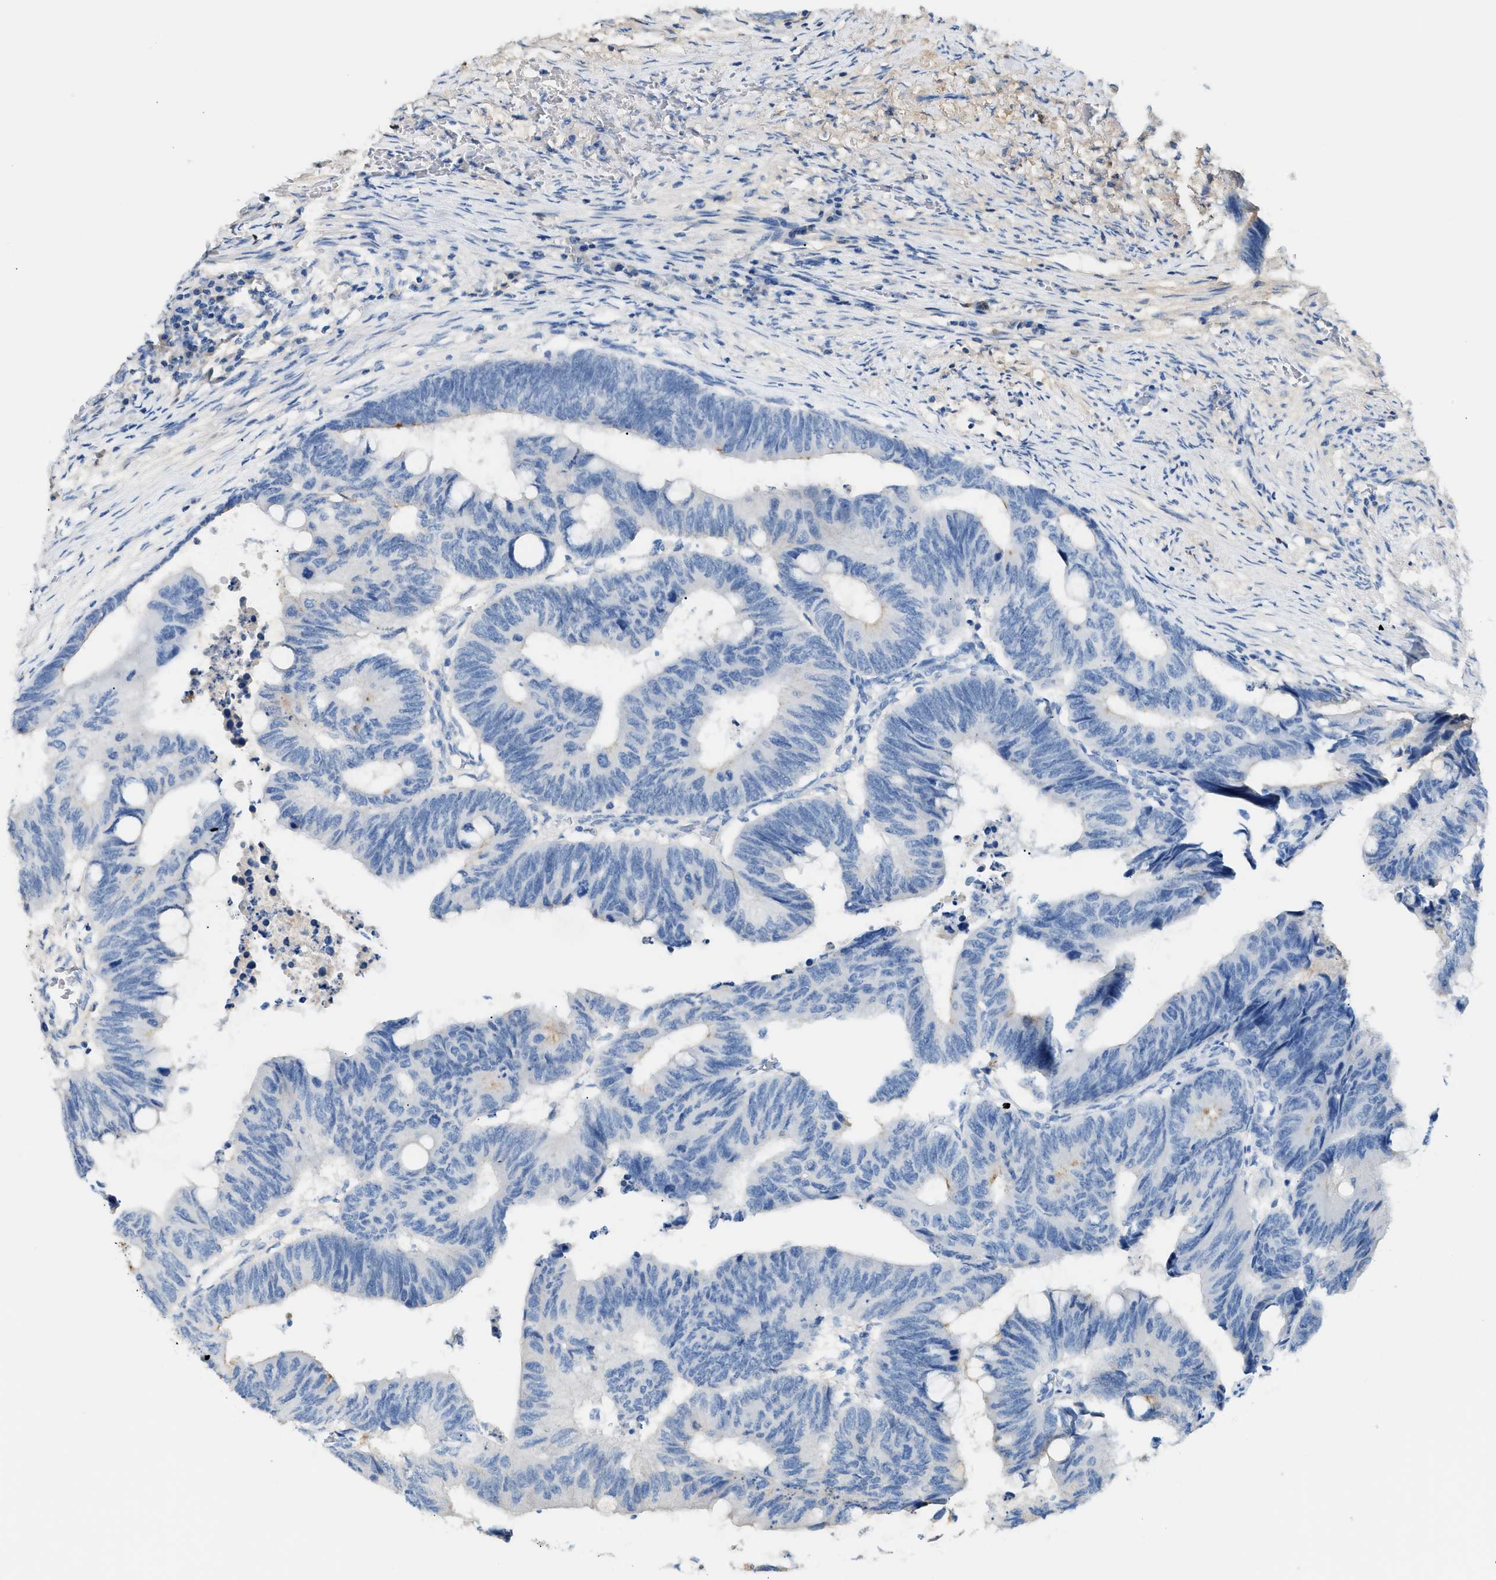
{"staining": {"intensity": "moderate", "quantity": "<25%", "location": "cytoplasmic/membranous"}, "tissue": "colorectal cancer", "cell_type": "Tumor cells", "image_type": "cancer", "snomed": [{"axis": "morphology", "description": "Normal tissue, NOS"}, {"axis": "morphology", "description": "Adenocarcinoma, NOS"}, {"axis": "topography", "description": "Rectum"}, {"axis": "topography", "description": "Peripheral nerve tissue"}], "caption": "High-magnification brightfield microscopy of colorectal cancer stained with DAB (brown) and counterstained with hematoxylin (blue). tumor cells exhibit moderate cytoplasmic/membranous positivity is present in approximately<25% of cells.", "gene": "CFI", "patient": {"sex": "male", "age": 92}}